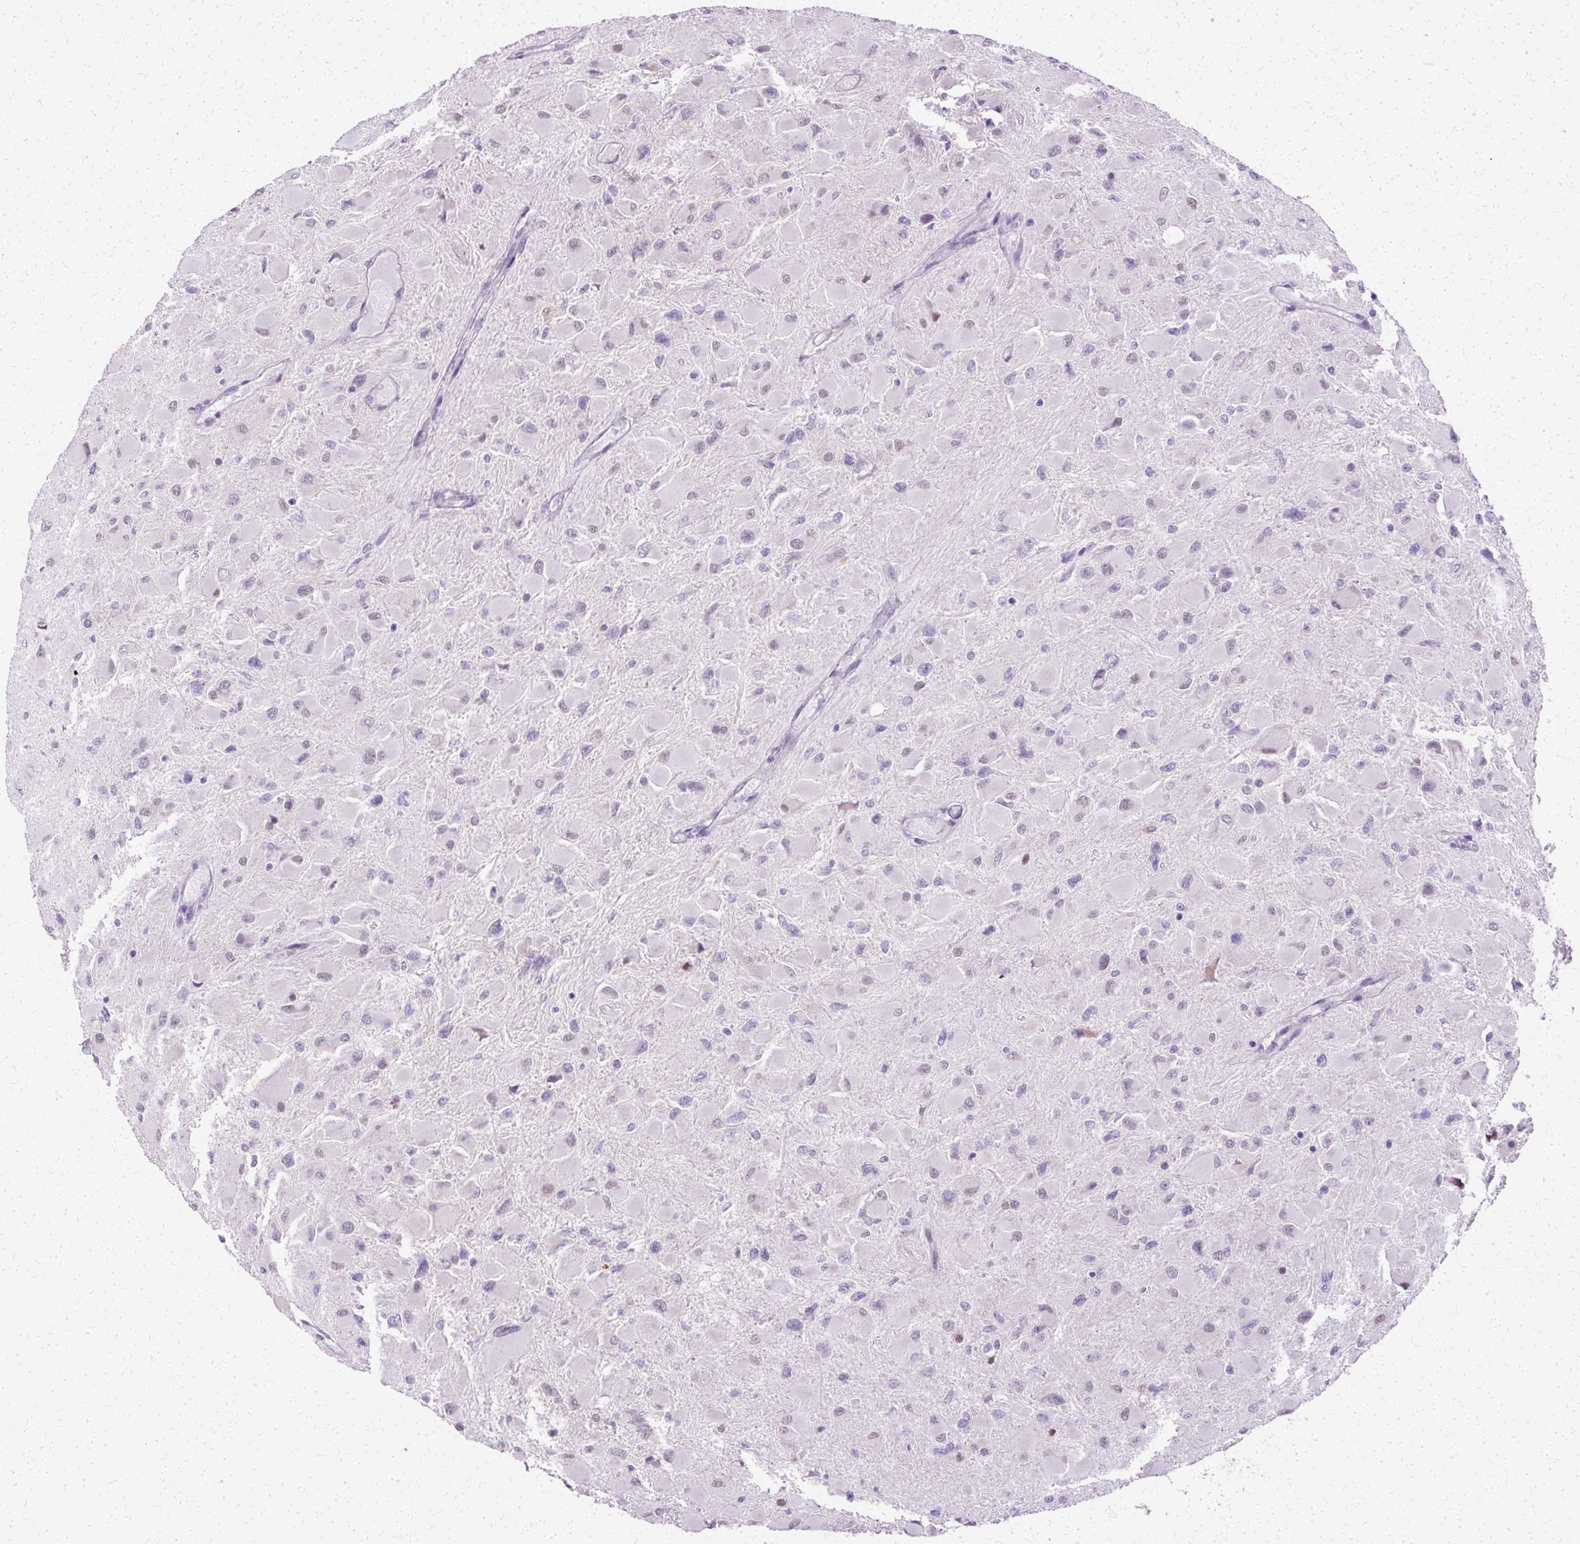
{"staining": {"intensity": "weak", "quantity": "<25%", "location": "nuclear"}, "tissue": "glioma", "cell_type": "Tumor cells", "image_type": "cancer", "snomed": [{"axis": "morphology", "description": "Glioma, malignant, High grade"}, {"axis": "topography", "description": "Cerebral cortex"}], "caption": "Malignant glioma (high-grade) was stained to show a protein in brown. There is no significant staining in tumor cells.", "gene": "HSPA8", "patient": {"sex": "female", "age": 36}}